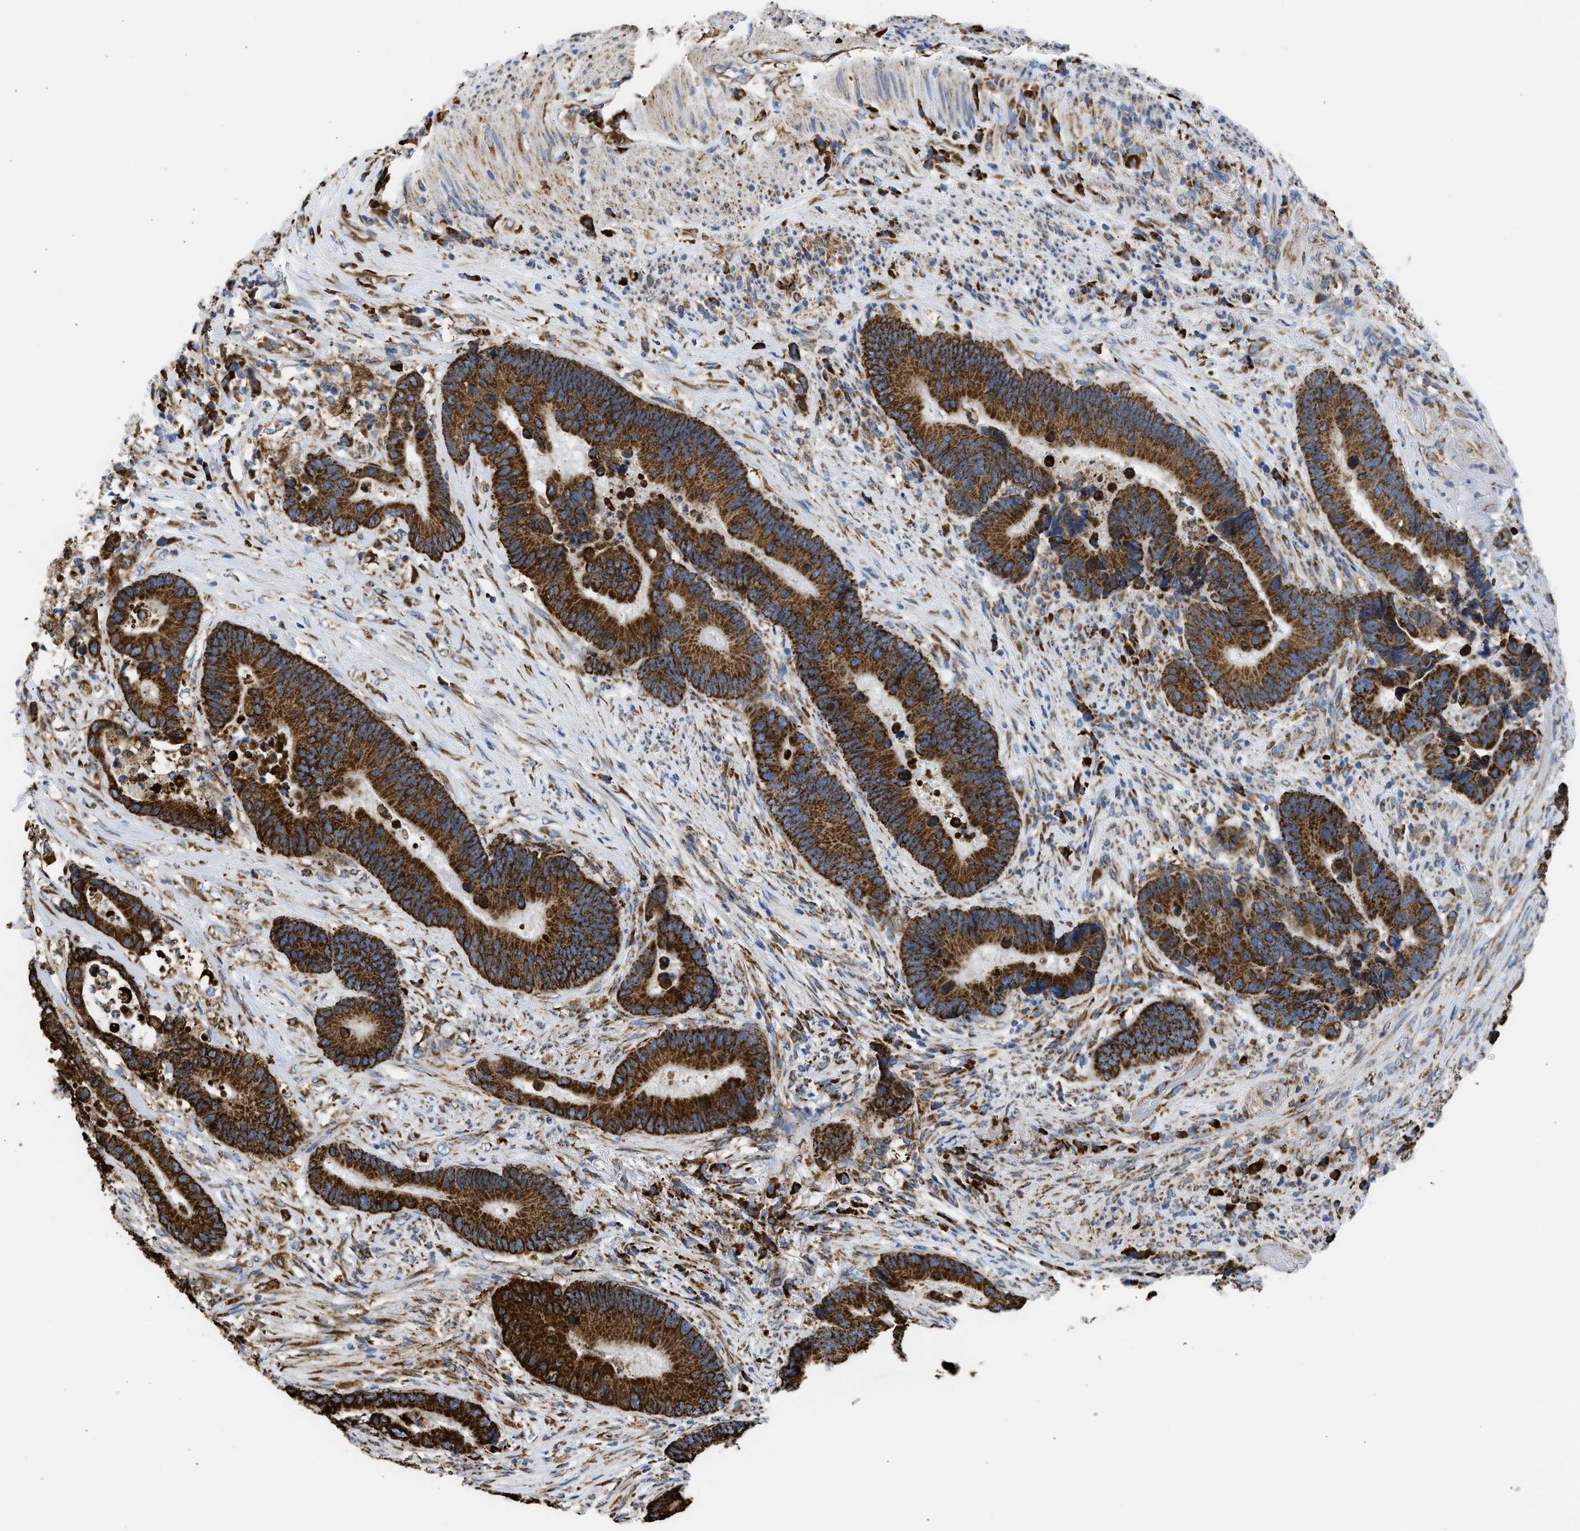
{"staining": {"intensity": "strong", "quantity": ">75%", "location": "cytoplasmic/membranous"}, "tissue": "colorectal cancer", "cell_type": "Tumor cells", "image_type": "cancer", "snomed": [{"axis": "morphology", "description": "Adenocarcinoma, NOS"}, {"axis": "topography", "description": "Rectum"}], "caption": "Colorectal adenocarcinoma tissue exhibits strong cytoplasmic/membranous positivity in about >75% of tumor cells, visualized by immunohistochemistry.", "gene": "CYCS", "patient": {"sex": "female", "age": 89}}